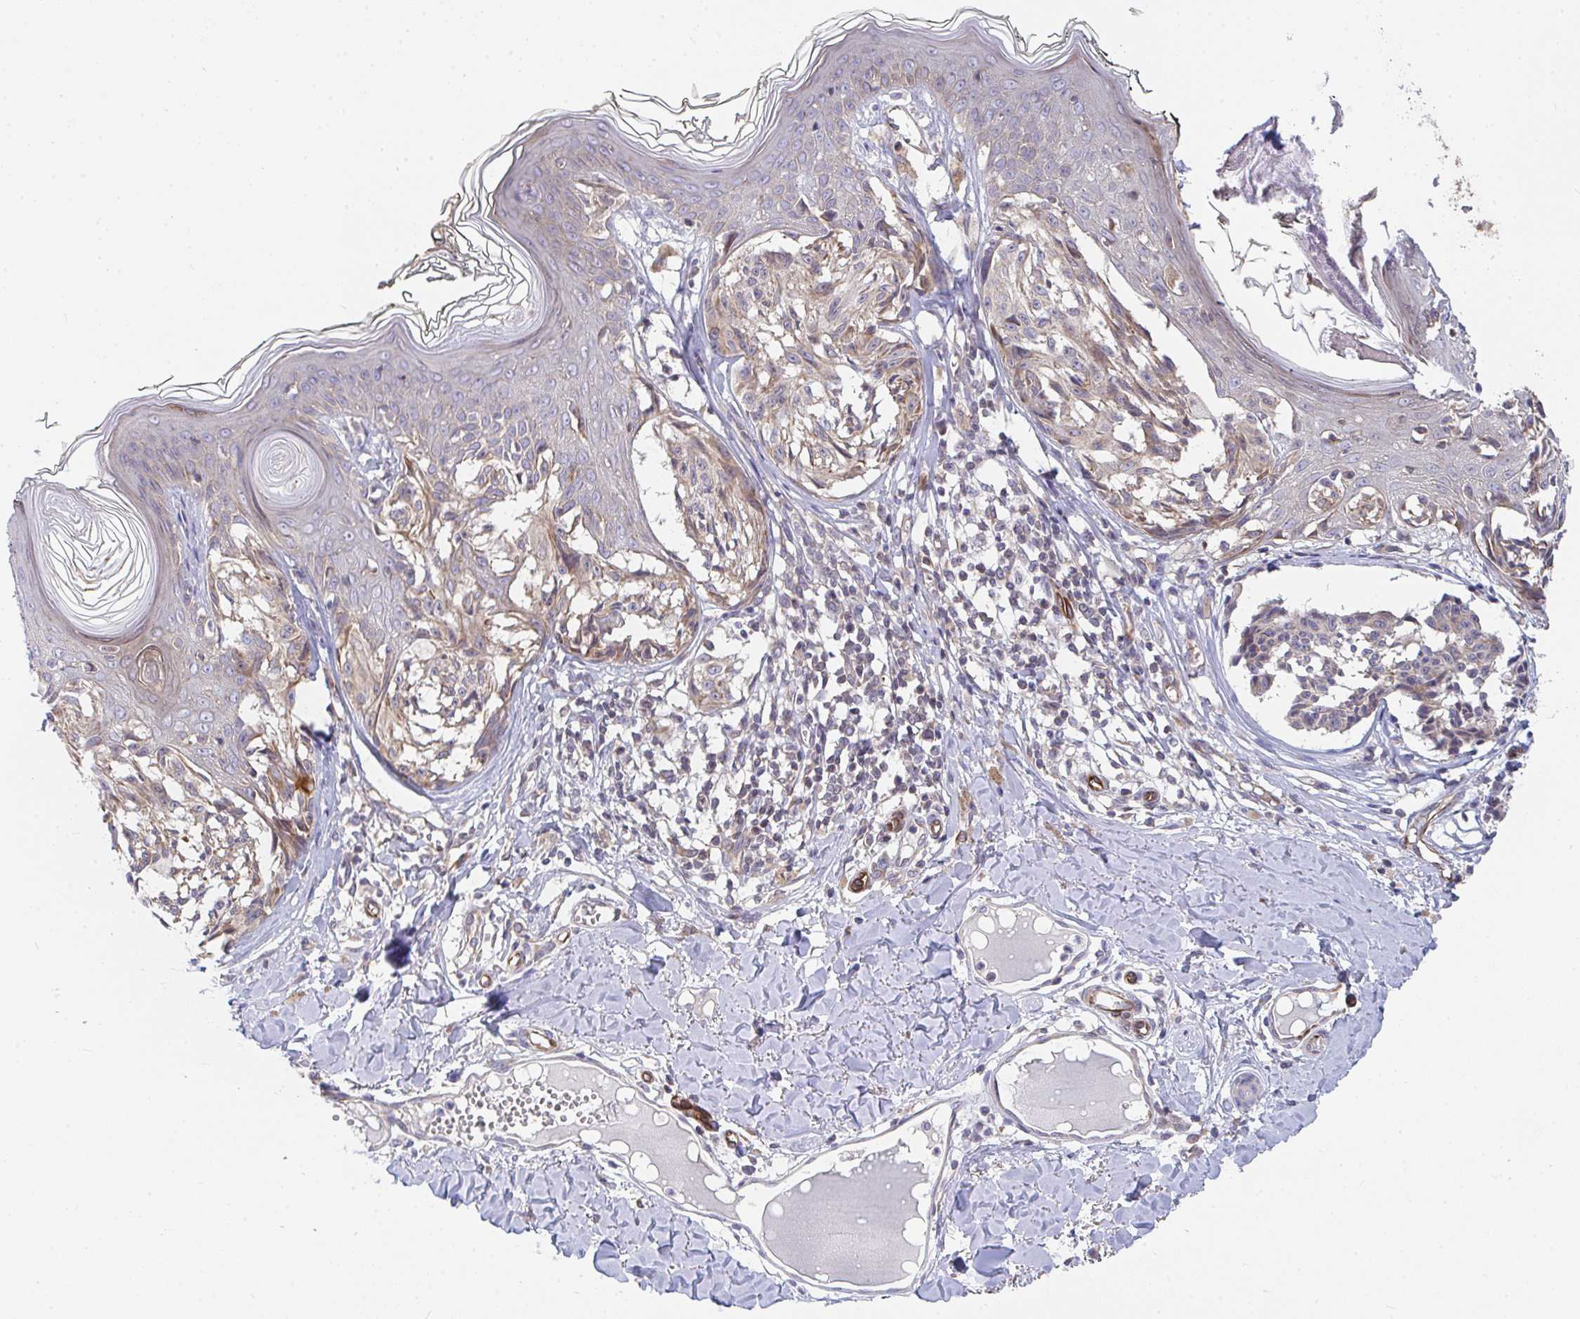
{"staining": {"intensity": "weak", "quantity": "25%-75%", "location": "cytoplasmic/membranous"}, "tissue": "melanoma", "cell_type": "Tumor cells", "image_type": "cancer", "snomed": [{"axis": "morphology", "description": "Malignant melanoma, NOS"}, {"axis": "topography", "description": "Skin"}], "caption": "Human melanoma stained with a brown dye reveals weak cytoplasmic/membranous positive expression in about 25%-75% of tumor cells.", "gene": "EIF1AD", "patient": {"sex": "female", "age": 43}}